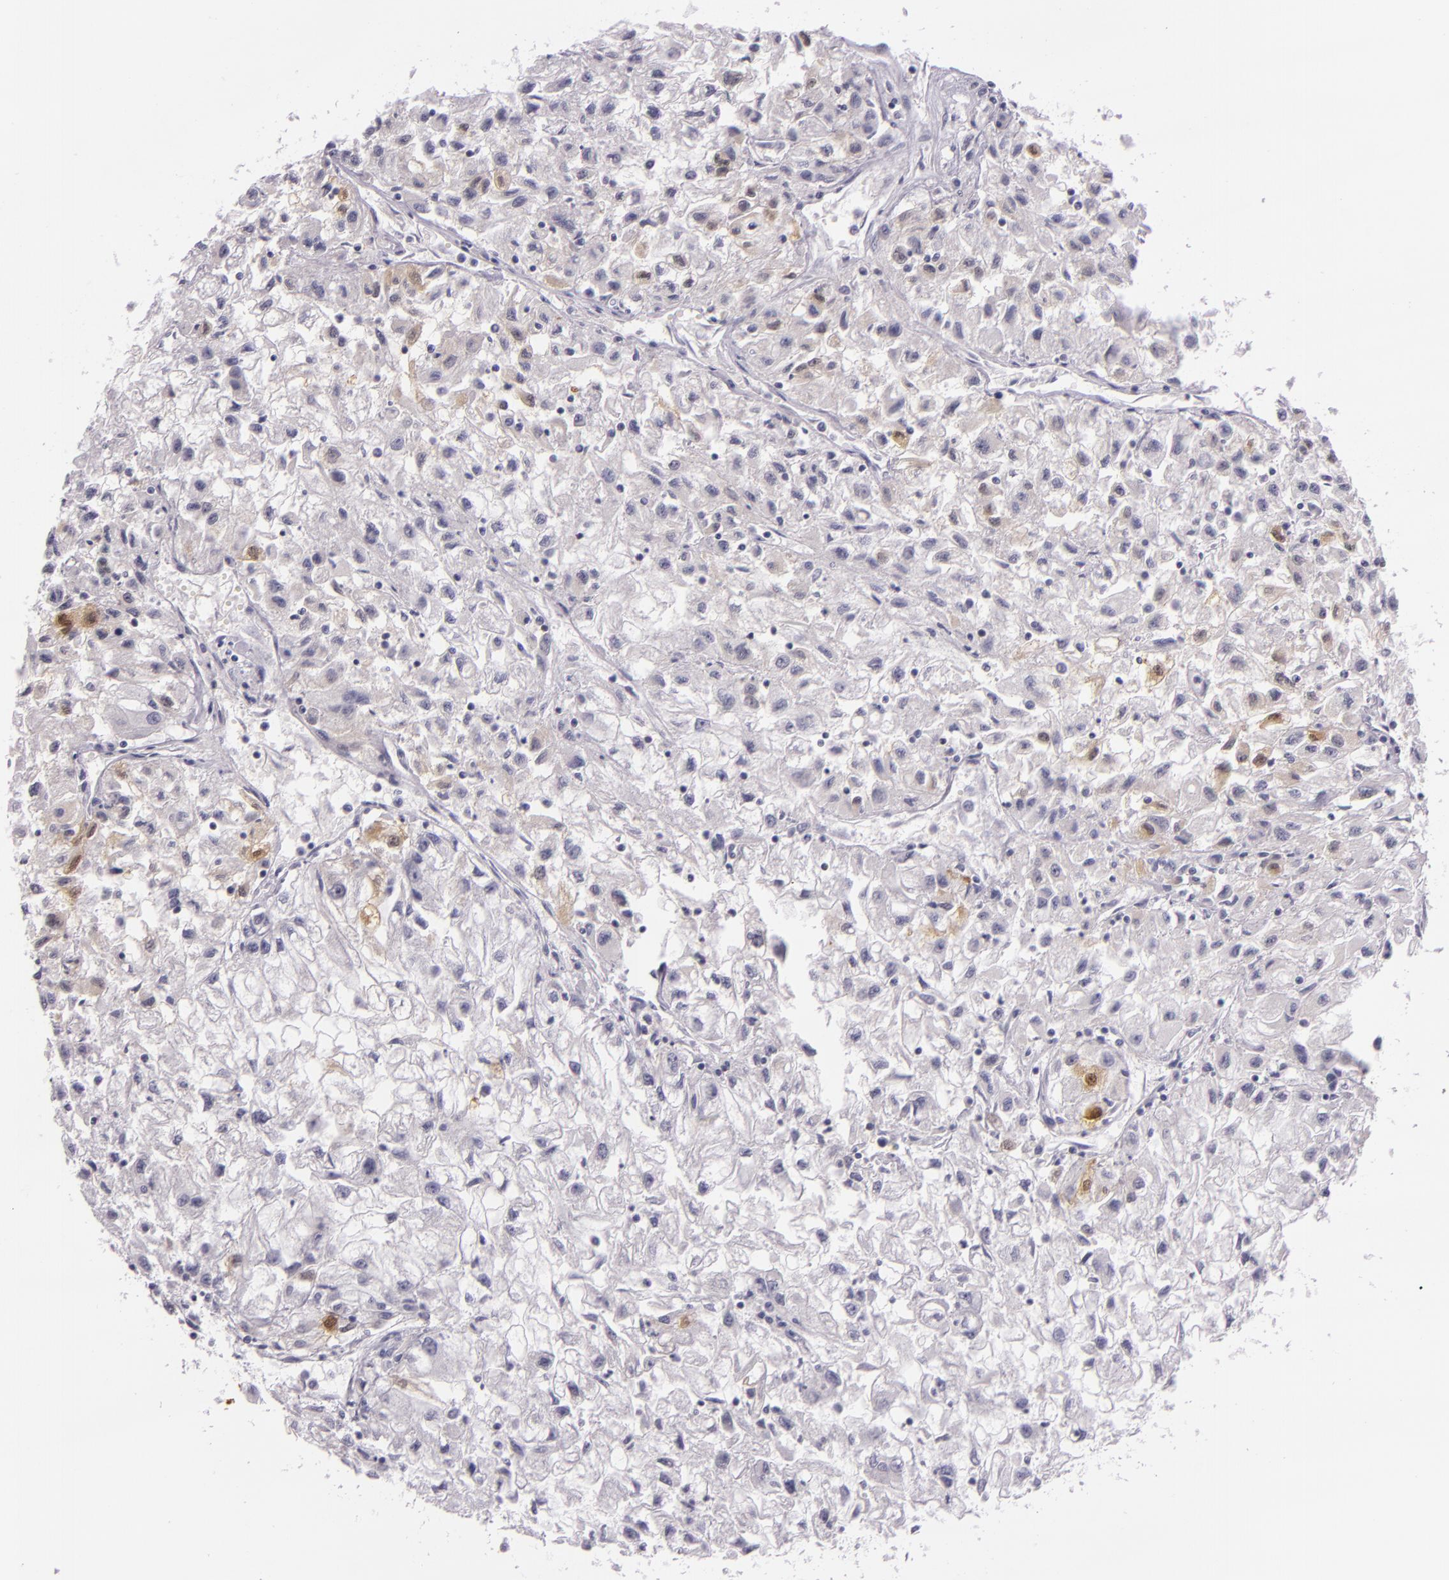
{"staining": {"intensity": "moderate", "quantity": "<25%", "location": "nuclear"}, "tissue": "renal cancer", "cell_type": "Tumor cells", "image_type": "cancer", "snomed": [{"axis": "morphology", "description": "Adenocarcinoma, NOS"}, {"axis": "topography", "description": "Kidney"}], "caption": "This image demonstrates renal cancer stained with immunohistochemistry to label a protein in brown. The nuclear of tumor cells show moderate positivity for the protein. Nuclei are counter-stained blue.", "gene": "MT1A", "patient": {"sex": "male", "age": 59}}